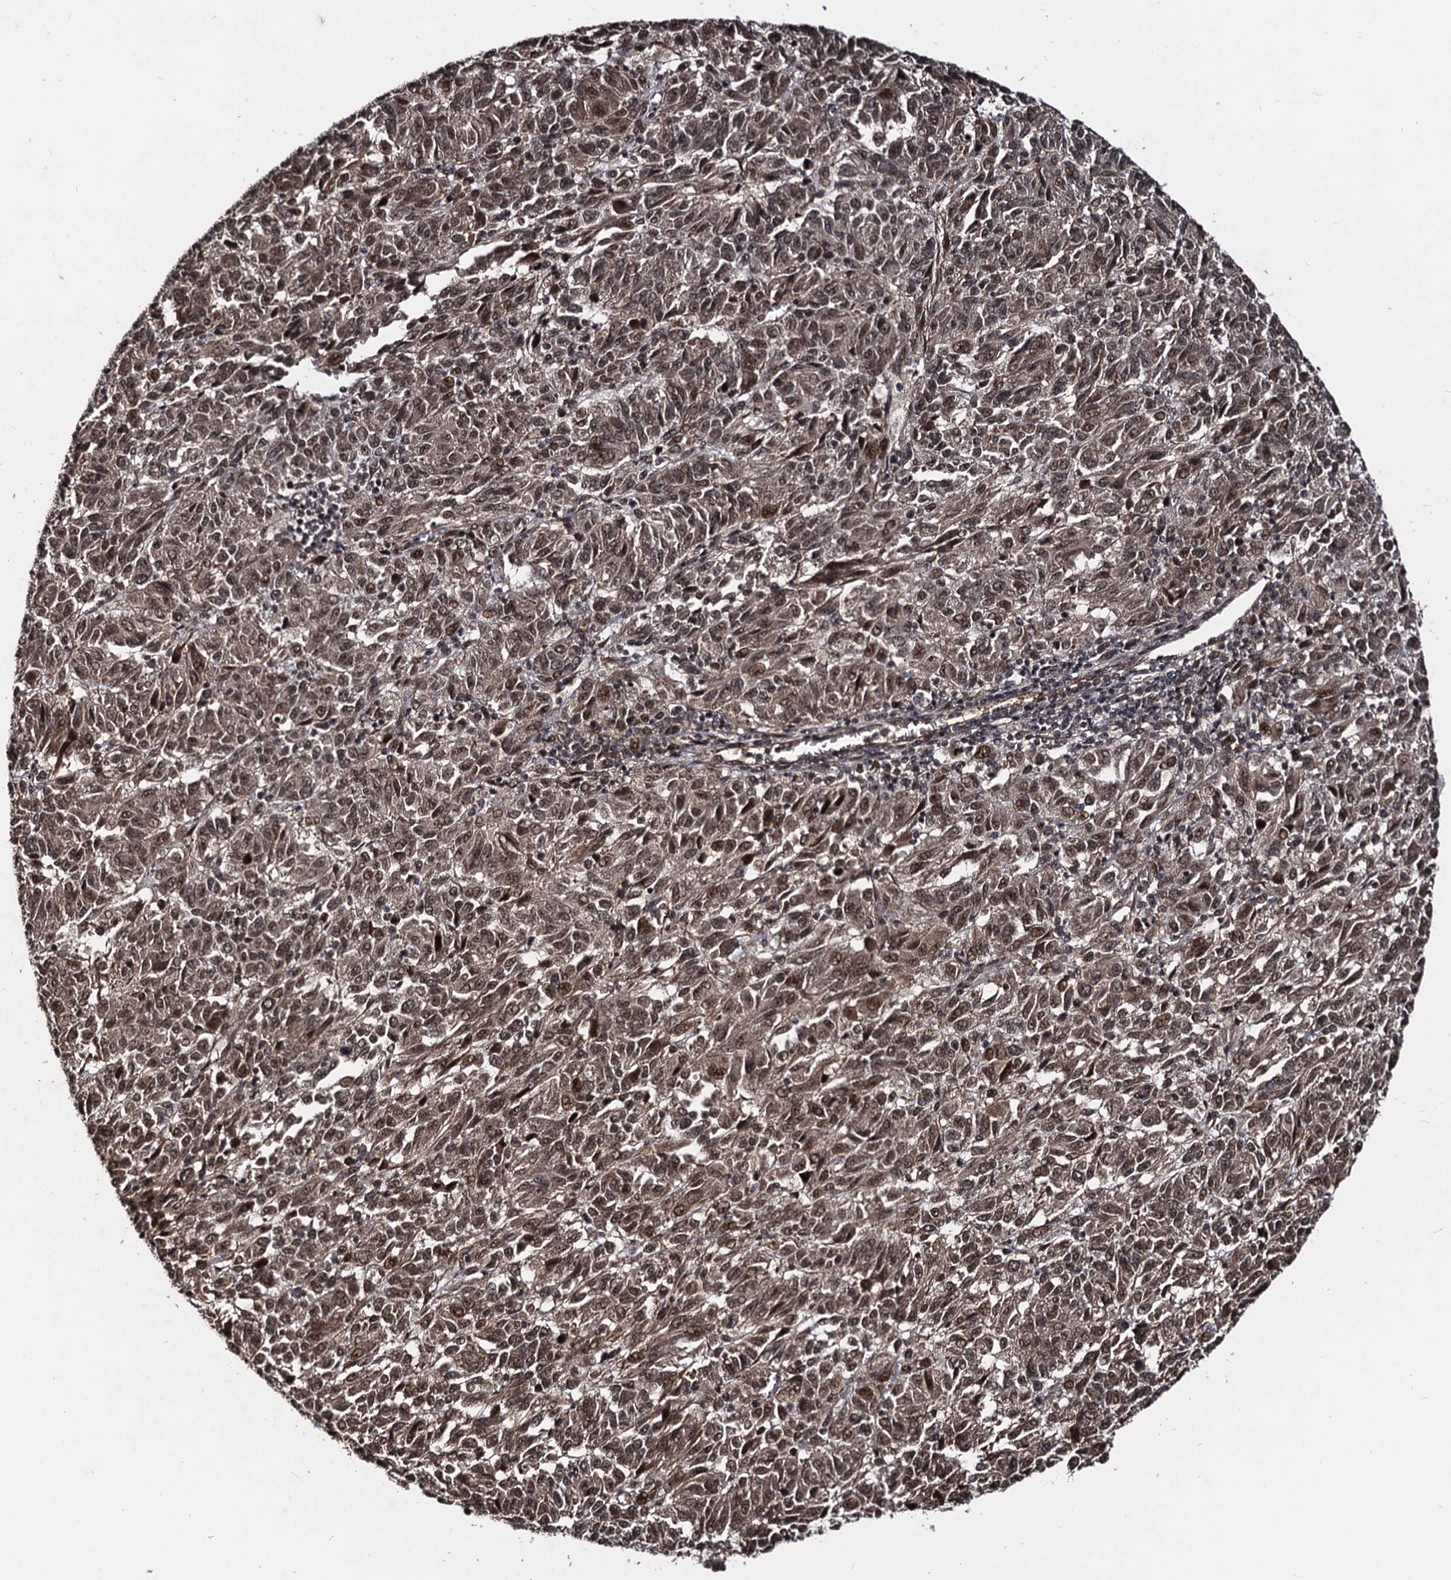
{"staining": {"intensity": "moderate", "quantity": ">75%", "location": "cytoplasmic/membranous,nuclear"}, "tissue": "melanoma", "cell_type": "Tumor cells", "image_type": "cancer", "snomed": [{"axis": "morphology", "description": "Malignant melanoma, Metastatic site"}, {"axis": "topography", "description": "Lung"}], "caption": "High-magnification brightfield microscopy of malignant melanoma (metastatic site) stained with DAB (3,3'-diaminobenzidine) (brown) and counterstained with hematoxylin (blue). tumor cells exhibit moderate cytoplasmic/membranous and nuclear expression is identified in about>75% of cells.", "gene": "SFSWAP", "patient": {"sex": "male", "age": 64}}